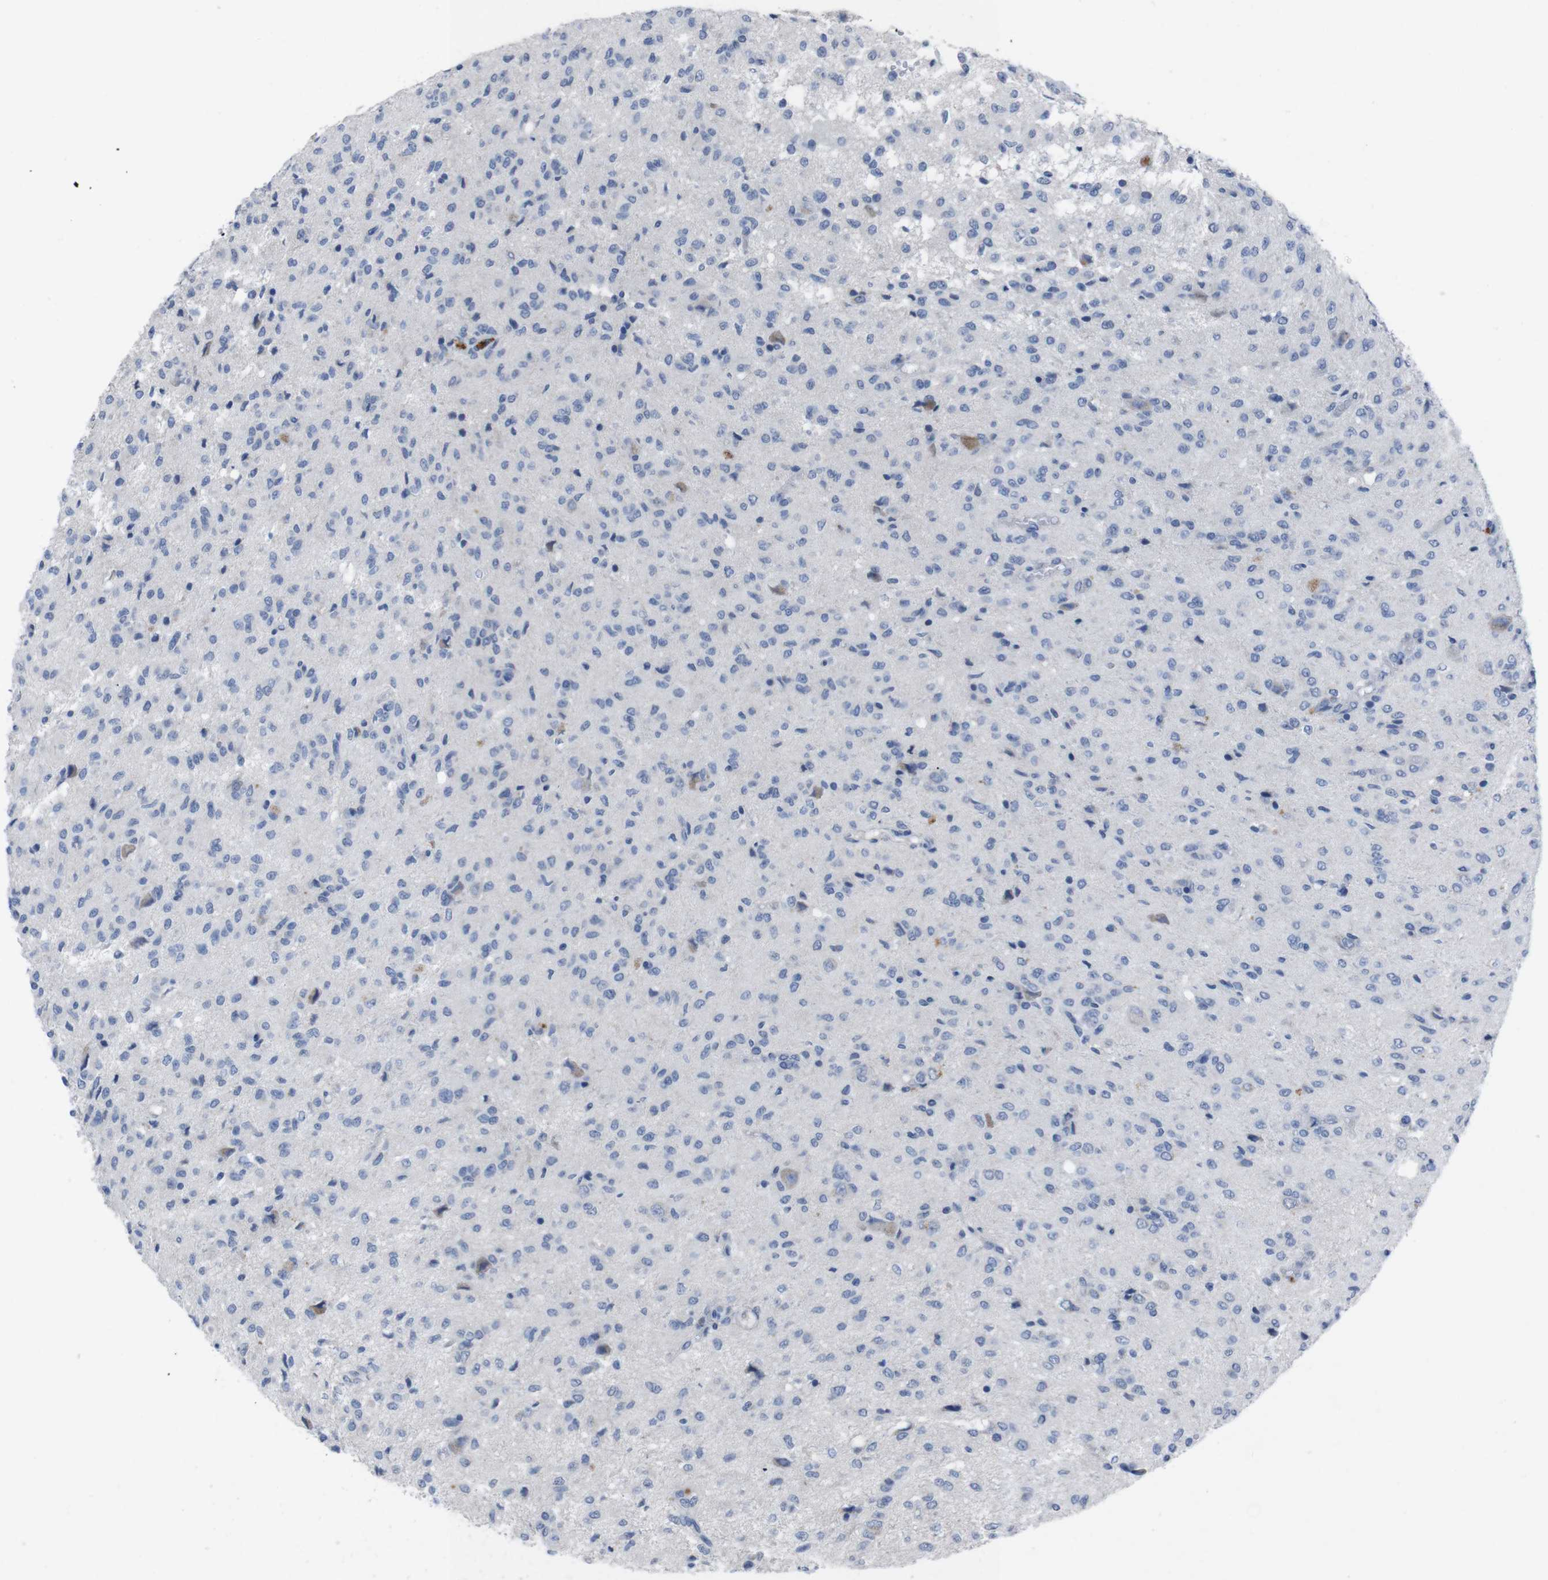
{"staining": {"intensity": "negative", "quantity": "none", "location": "none"}, "tissue": "glioma", "cell_type": "Tumor cells", "image_type": "cancer", "snomed": [{"axis": "morphology", "description": "Glioma, malignant, High grade"}, {"axis": "topography", "description": "Brain"}], "caption": "Tumor cells show no significant protein expression in glioma.", "gene": "IRF4", "patient": {"sex": "female", "age": 59}}